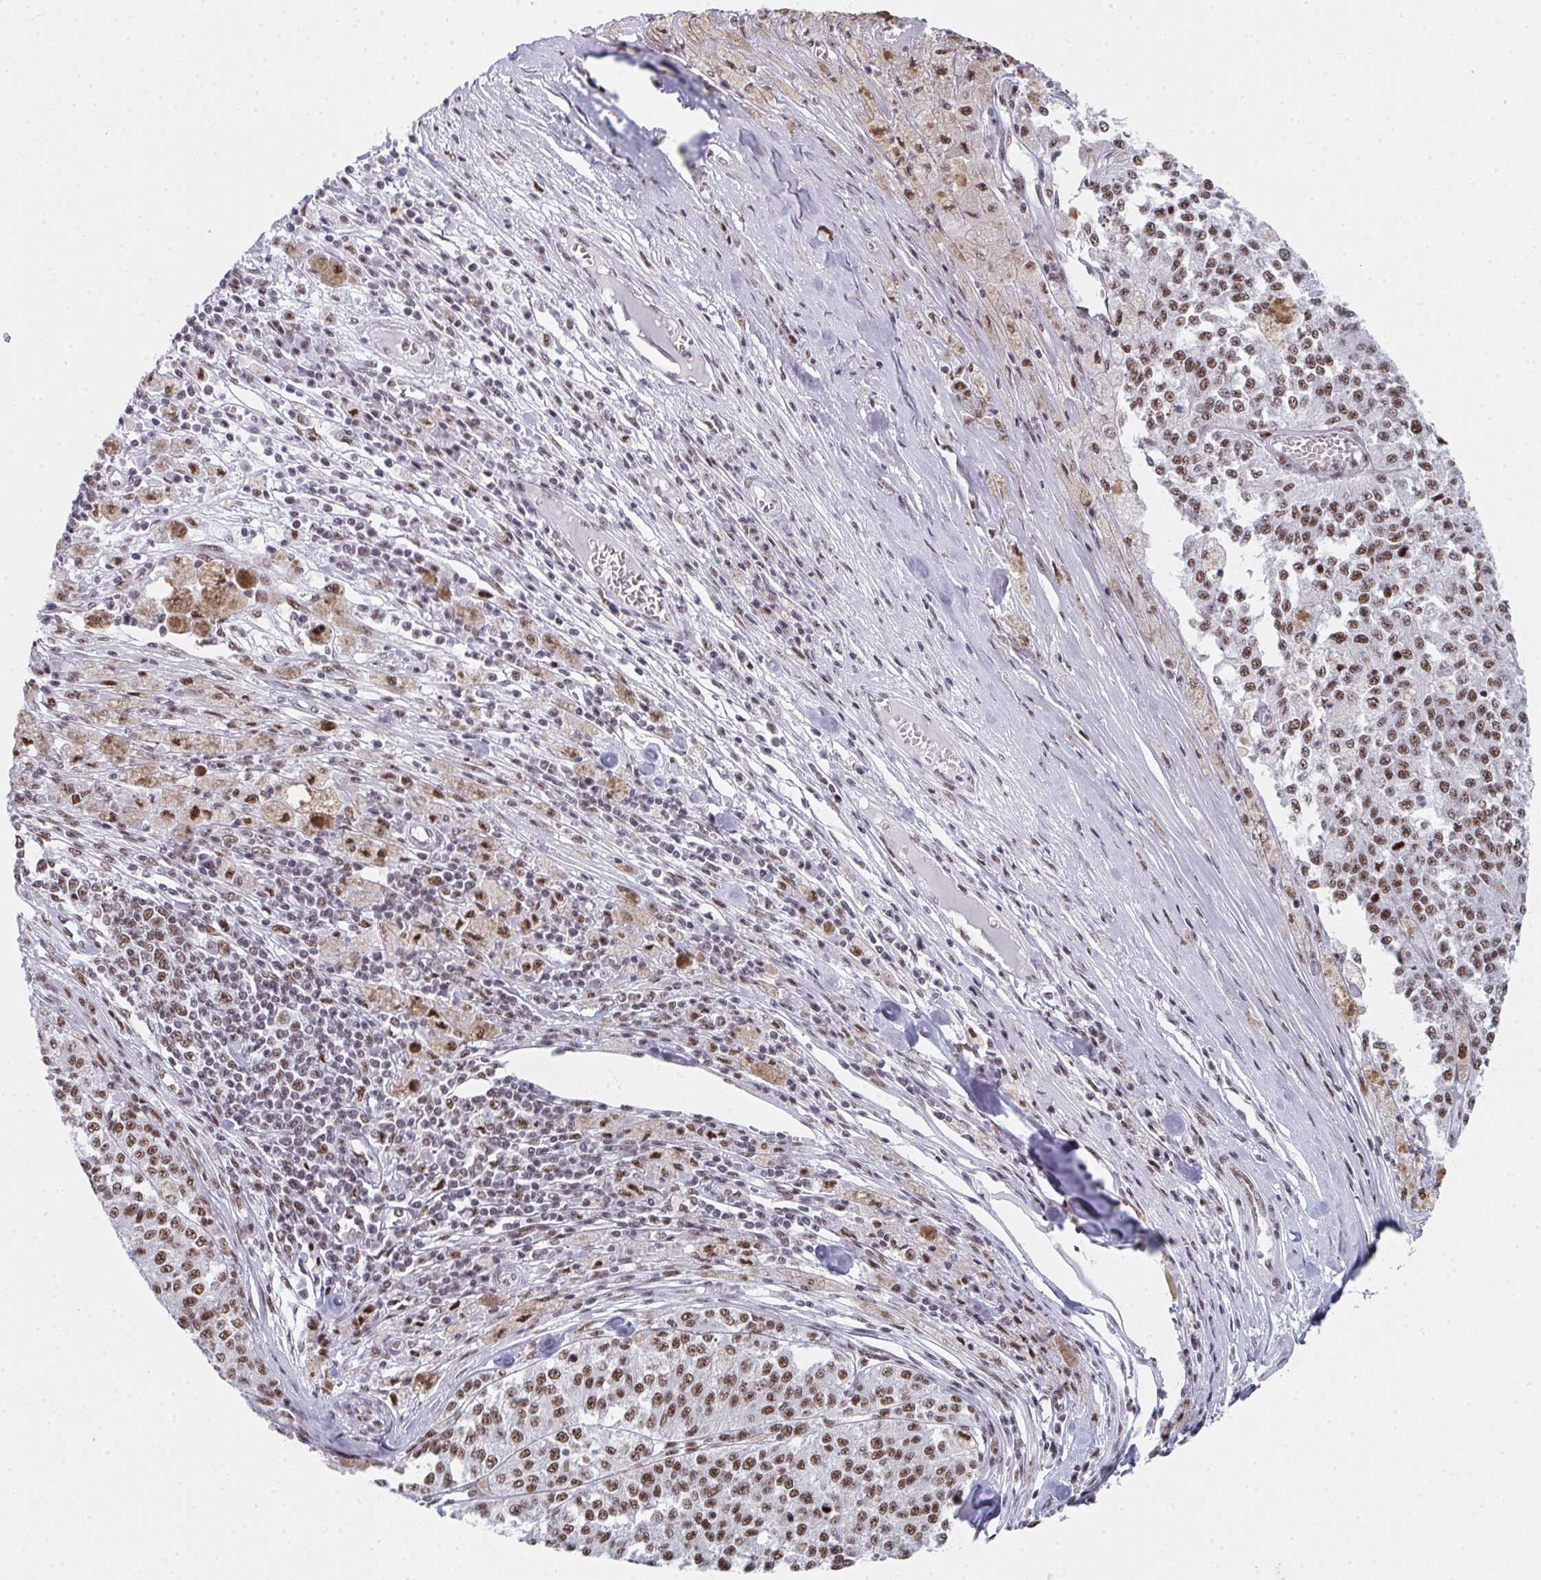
{"staining": {"intensity": "moderate", "quantity": ">75%", "location": "nuclear"}, "tissue": "melanoma", "cell_type": "Tumor cells", "image_type": "cancer", "snomed": [{"axis": "morphology", "description": "Malignant melanoma, Metastatic site"}, {"axis": "topography", "description": "Lymph node"}], "caption": "A photomicrograph showing moderate nuclear staining in about >75% of tumor cells in malignant melanoma (metastatic site), as visualized by brown immunohistochemical staining.", "gene": "SNRNP70", "patient": {"sex": "female", "age": 64}}